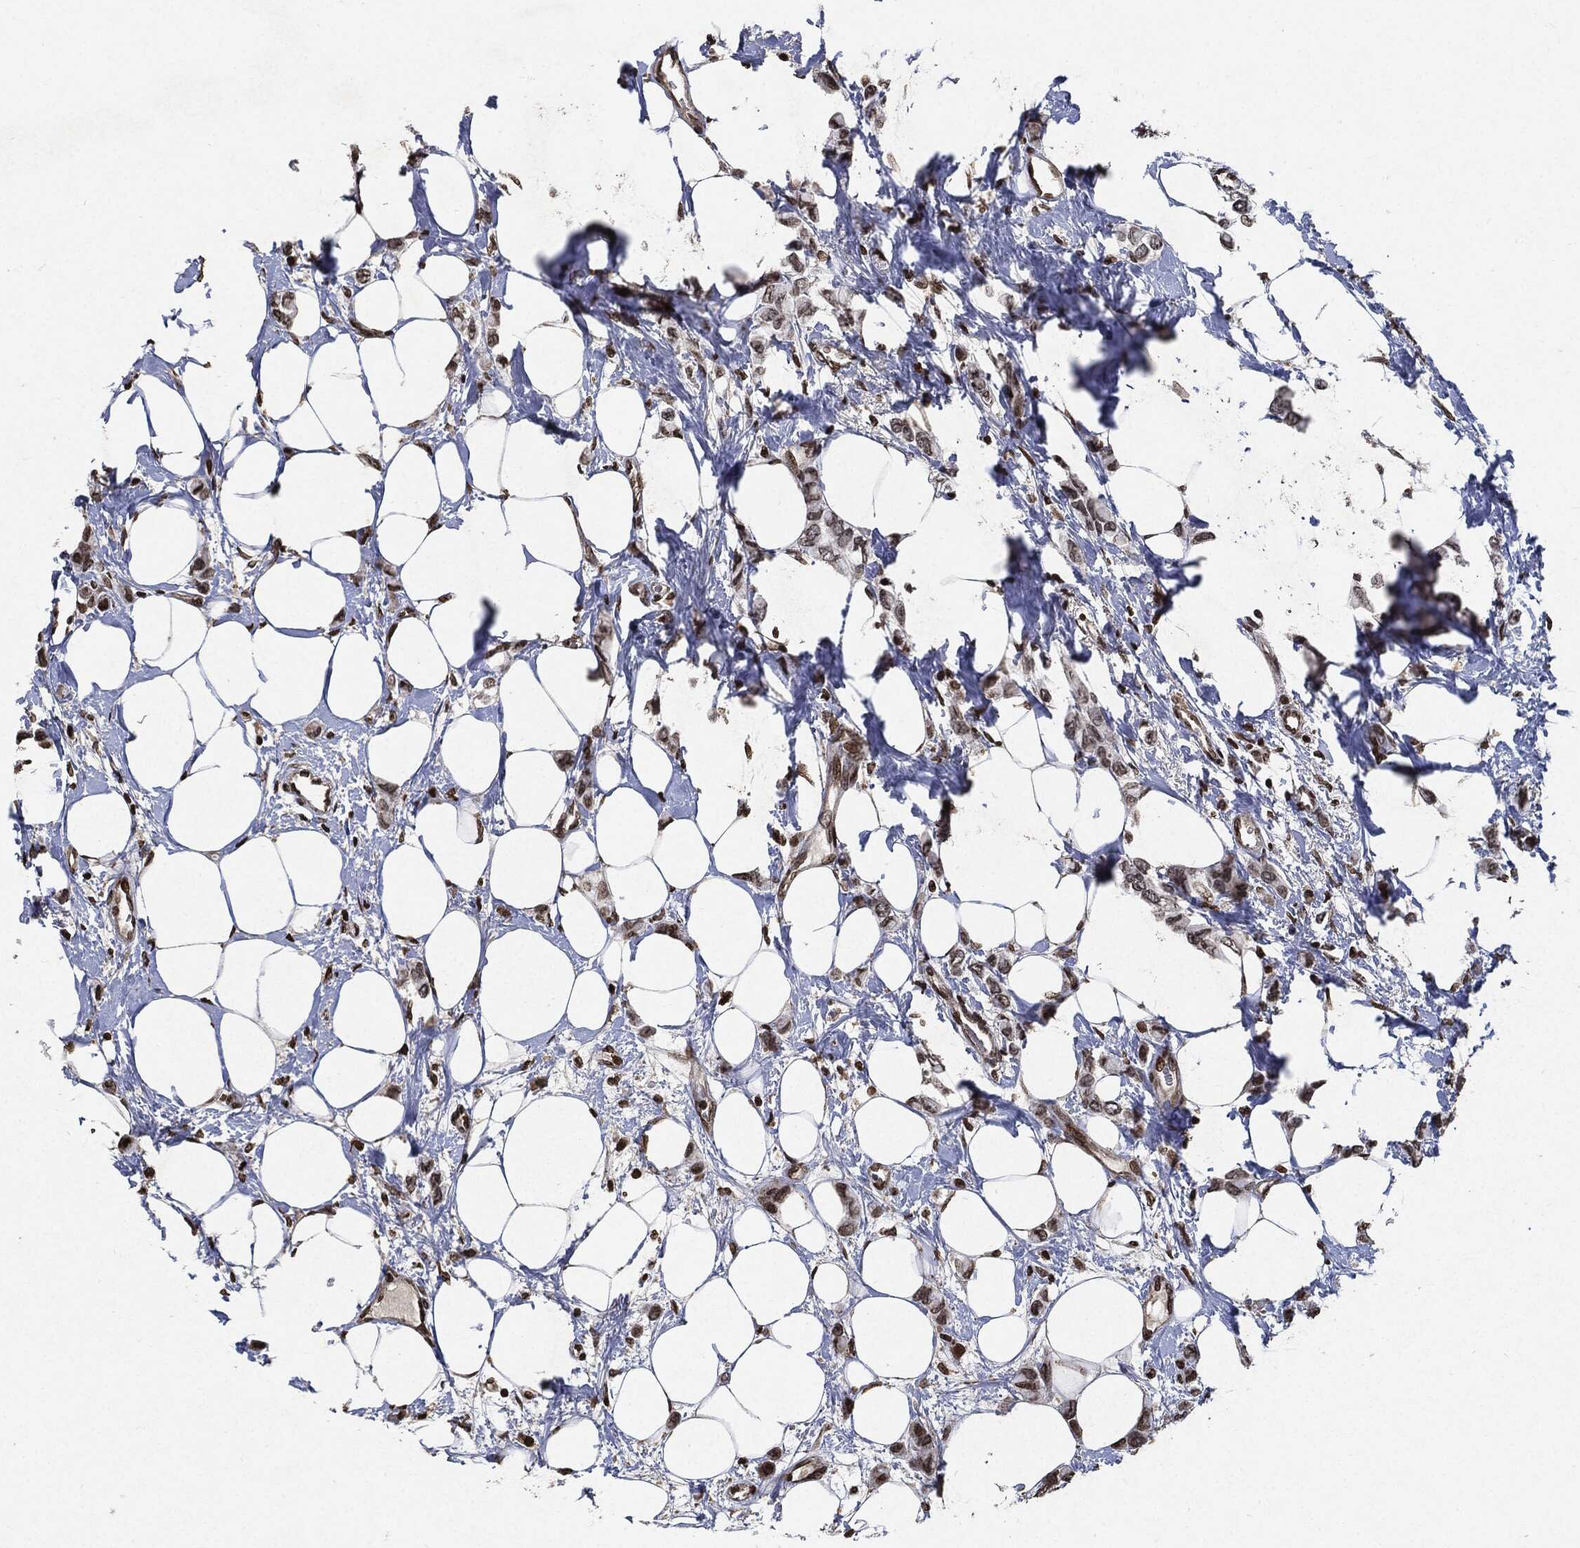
{"staining": {"intensity": "moderate", "quantity": "25%-75%", "location": "nuclear"}, "tissue": "breast cancer", "cell_type": "Tumor cells", "image_type": "cancer", "snomed": [{"axis": "morphology", "description": "Lobular carcinoma"}, {"axis": "topography", "description": "Breast"}], "caption": "DAB (3,3'-diaminobenzidine) immunohistochemical staining of breast cancer reveals moderate nuclear protein expression in about 25%-75% of tumor cells.", "gene": "JUN", "patient": {"sex": "female", "age": 66}}